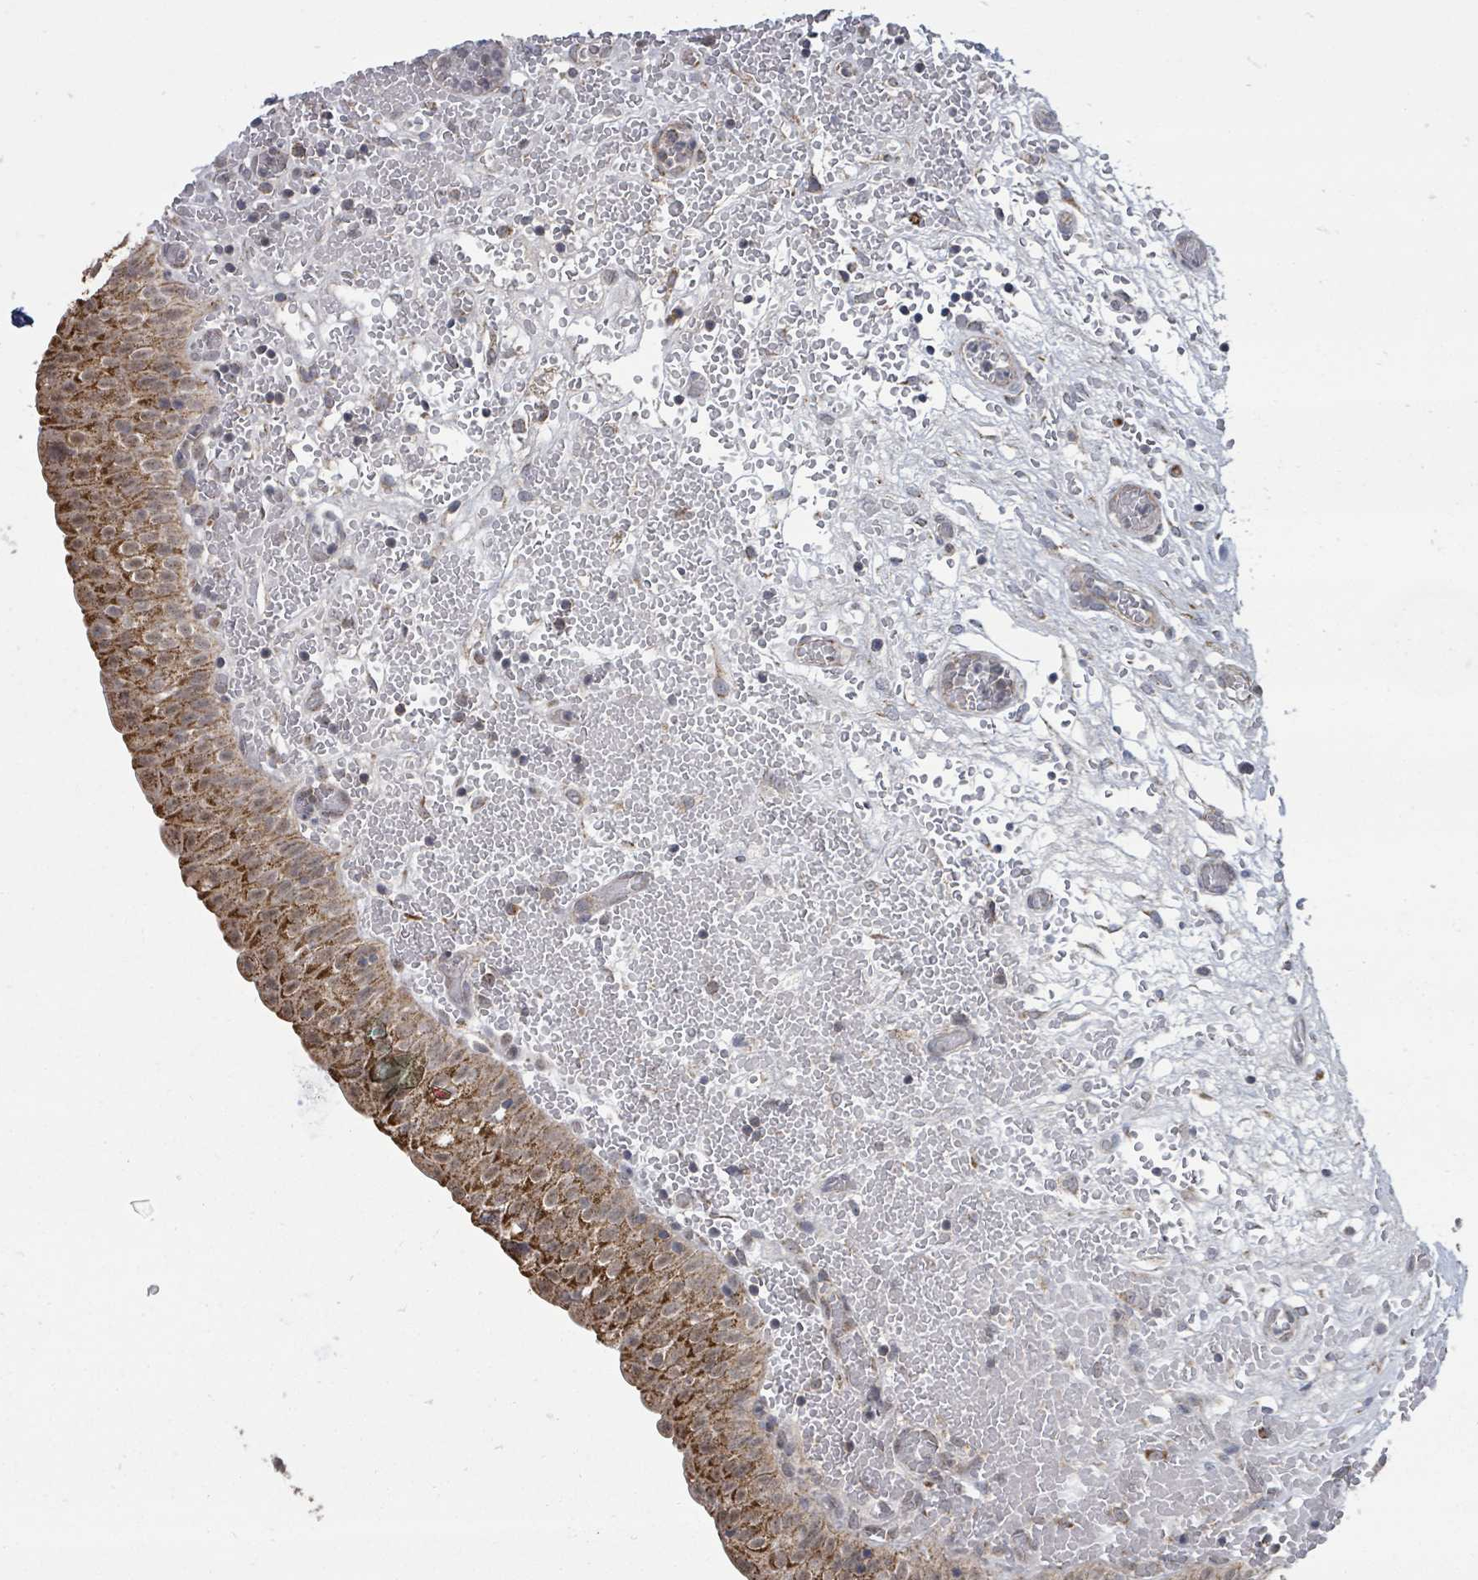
{"staining": {"intensity": "strong", "quantity": ">75%", "location": "cytoplasmic/membranous"}, "tissue": "urinary bladder", "cell_type": "Urothelial cells", "image_type": "normal", "snomed": [{"axis": "morphology", "description": "Normal tissue, NOS"}, {"axis": "topography", "description": "Urinary bladder"}], "caption": "This image reveals immunohistochemistry staining of normal human urinary bladder, with high strong cytoplasmic/membranous positivity in about >75% of urothelial cells.", "gene": "MAGOHB", "patient": {"sex": "male", "age": 55}}